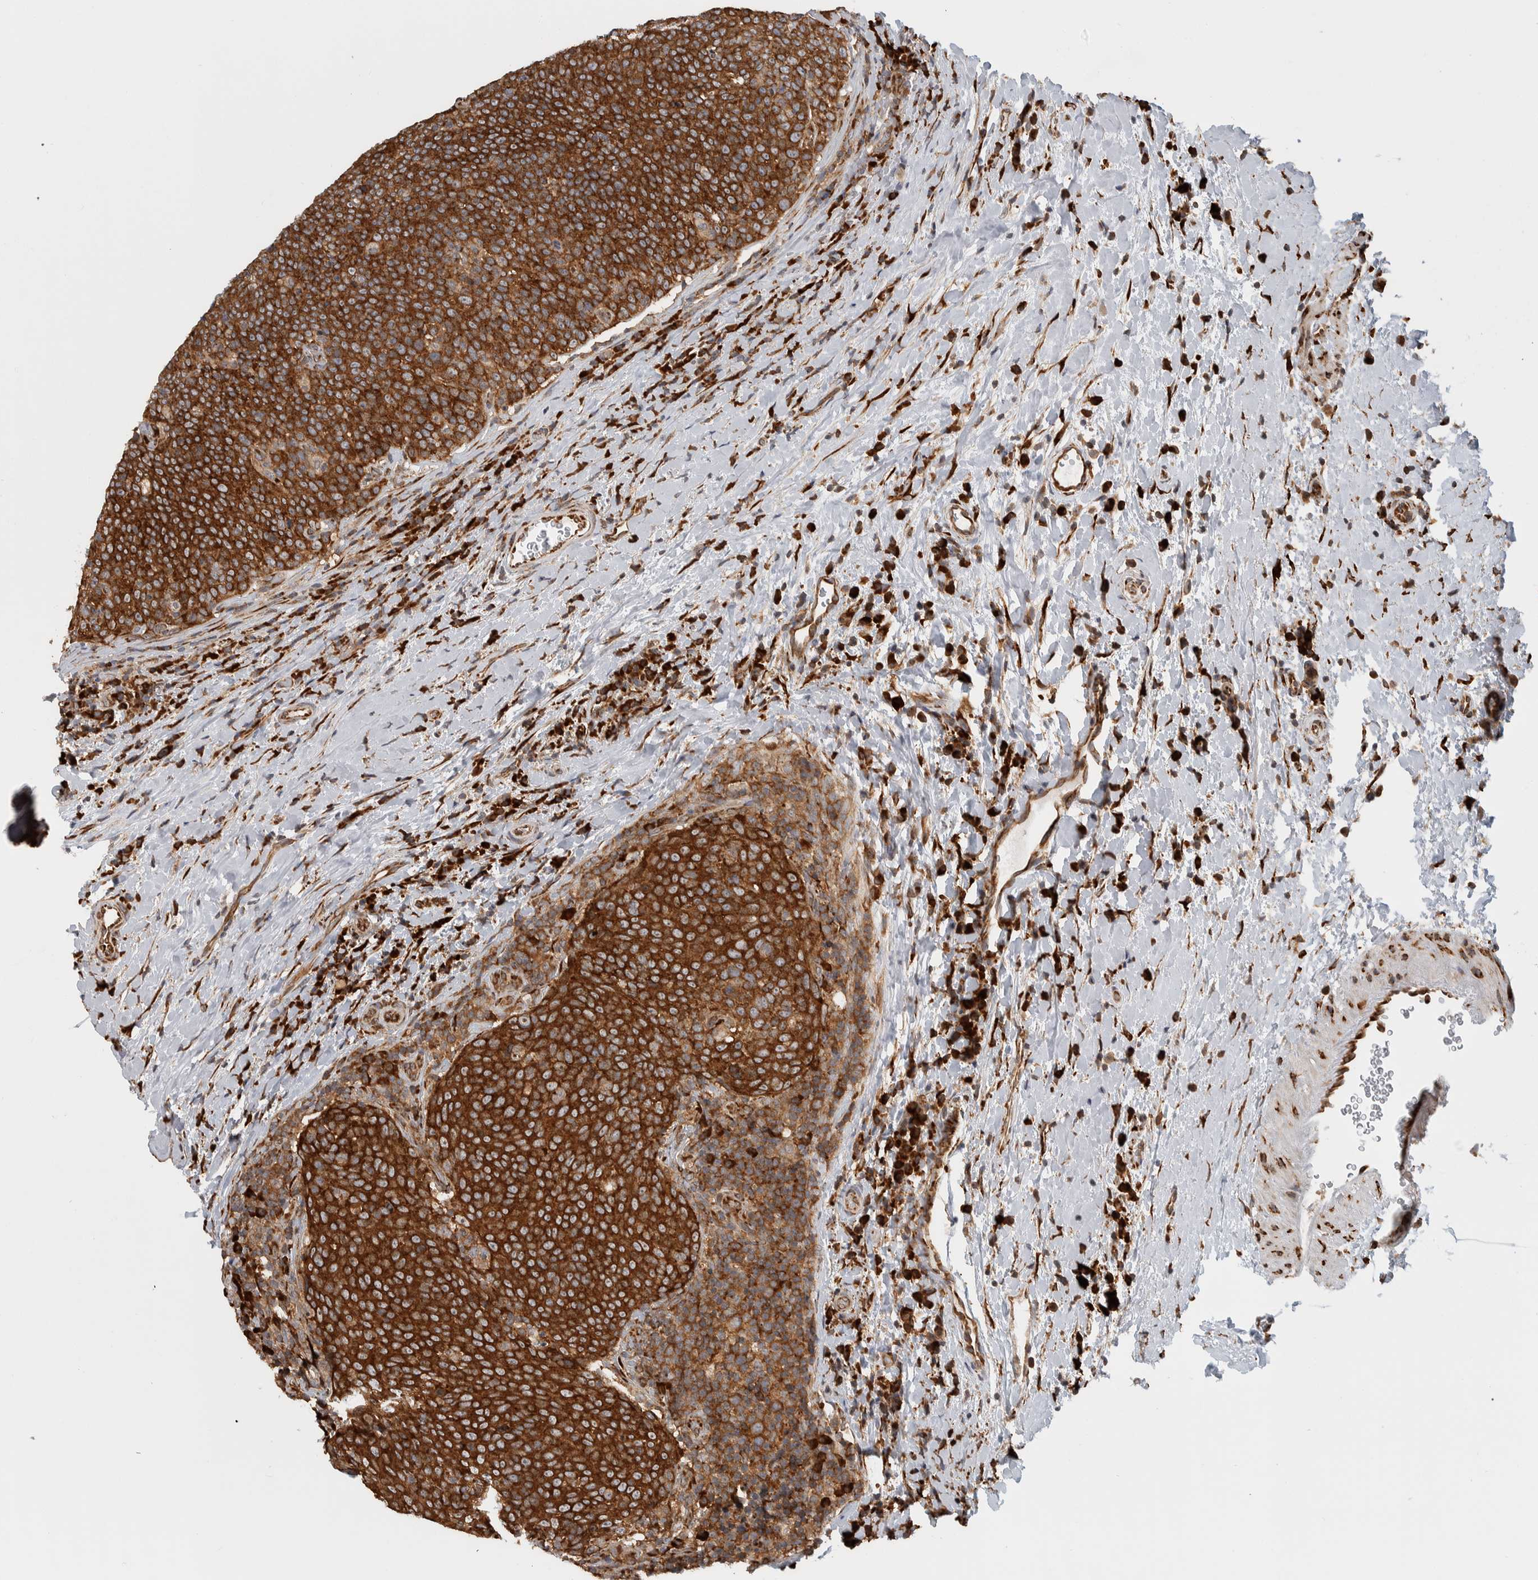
{"staining": {"intensity": "strong", "quantity": ">75%", "location": "cytoplasmic/membranous"}, "tissue": "head and neck cancer", "cell_type": "Tumor cells", "image_type": "cancer", "snomed": [{"axis": "morphology", "description": "Squamous cell carcinoma, NOS"}, {"axis": "morphology", "description": "Squamous cell carcinoma, metastatic, NOS"}, {"axis": "topography", "description": "Lymph node"}, {"axis": "topography", "description": "Head-Neck"}], "caption": "Immunohistochemistry (IHC) image of head and neck cancer stained for a protein (brown), which displays high levels of strong cytoplasmic/membranous staining in approximately >75% of tumor cells.", "gene": "EIF3H", "patient": {"sex": "male", "age": 62}}